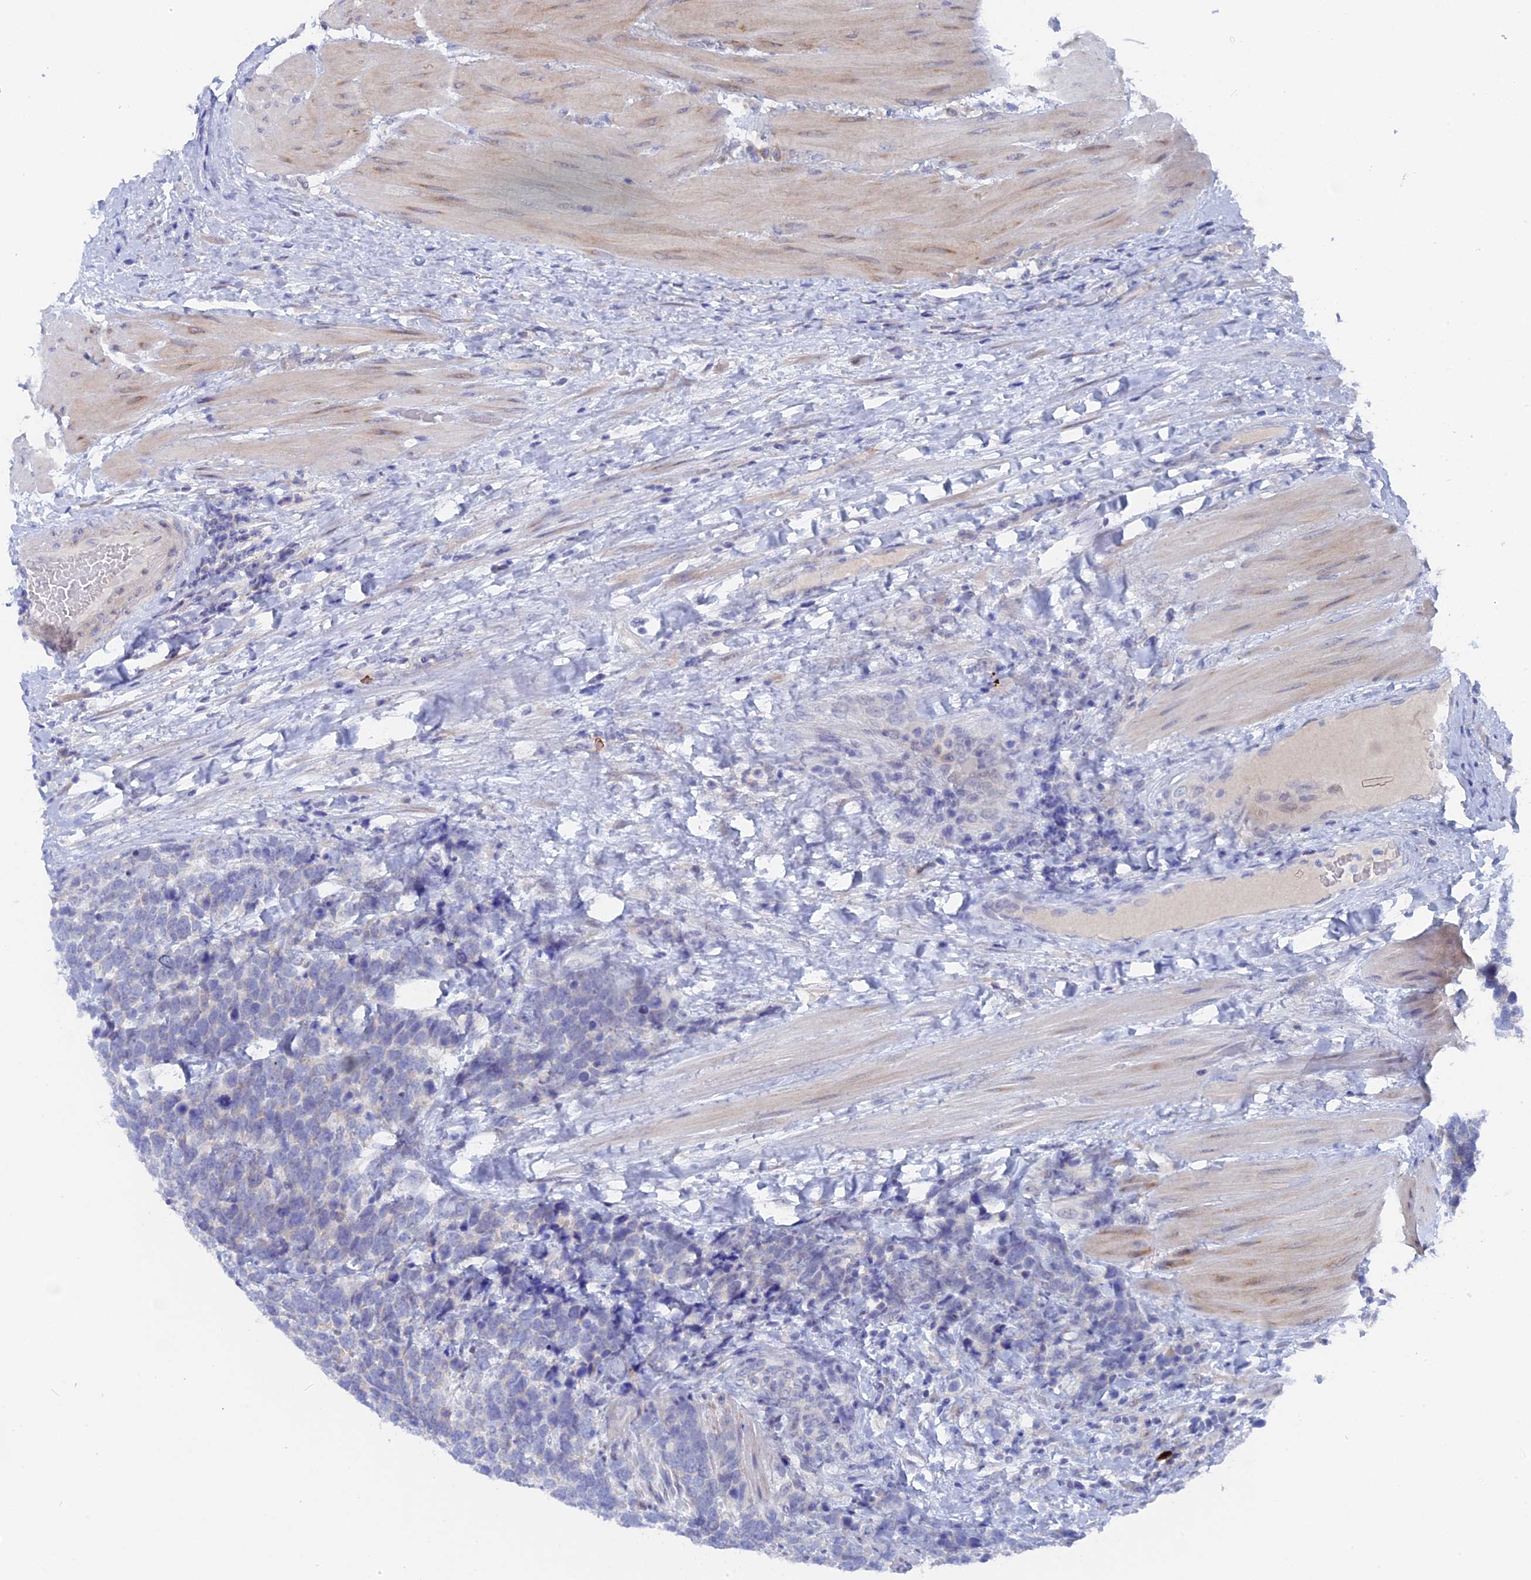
{"staining": {"intensity": "negative", "quantity": "none", "location": "none"}, "tissue": "urothelial cancer", "cell_type": "Tumor cells", "image_type": "cancer", "snomed": [{"axis": "morphology", "description": "Urothelial carcinoma, High grade"}, {"axis": "topography", "description": "Urinary bladder"}], "caption": "The IHC photomicrograph has no significant staining in tumor cells of high-grade urothelial carcinoma tissue.", "gene": "DACT3", "patient": {"sex": "female", "age": 82}}